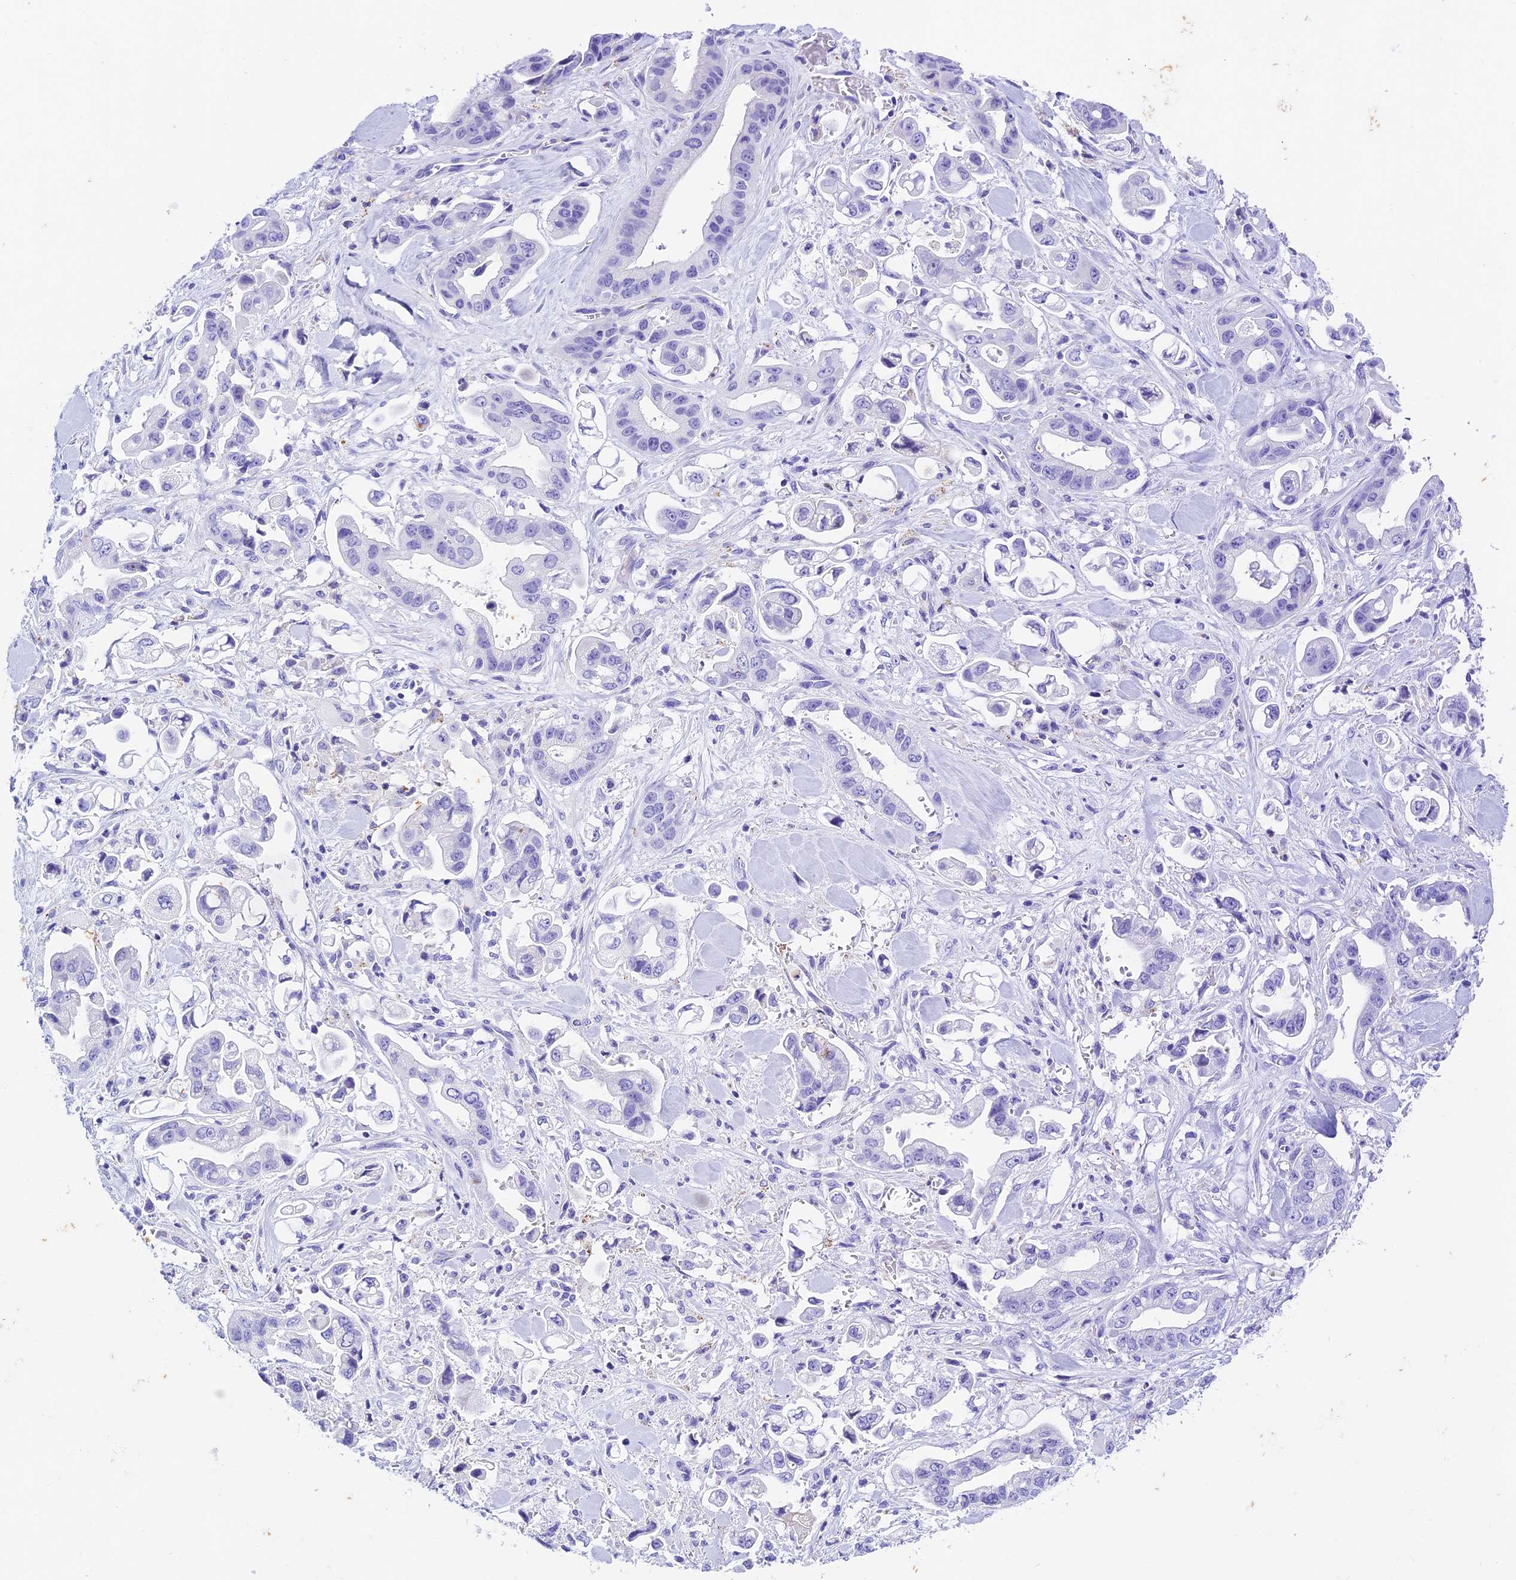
{"staining": {"intensity": "negative", "quantity": "none", "location": "none"}, "tissue": "stomach cancer", "cell_type": "Tumor cells", "image_type": "cancer", "snomed": [{"axis": "morphology", "description": "Adenocarcinoma, NOS"}, {"axis": "topography", "description": "Stomach"}], "caption": "Immunohistochemical staining of stomach cancer reveals no significant staining in tumor cells.", "gene": "PSG11", "patient": {"sex": "male", "age": 62}}